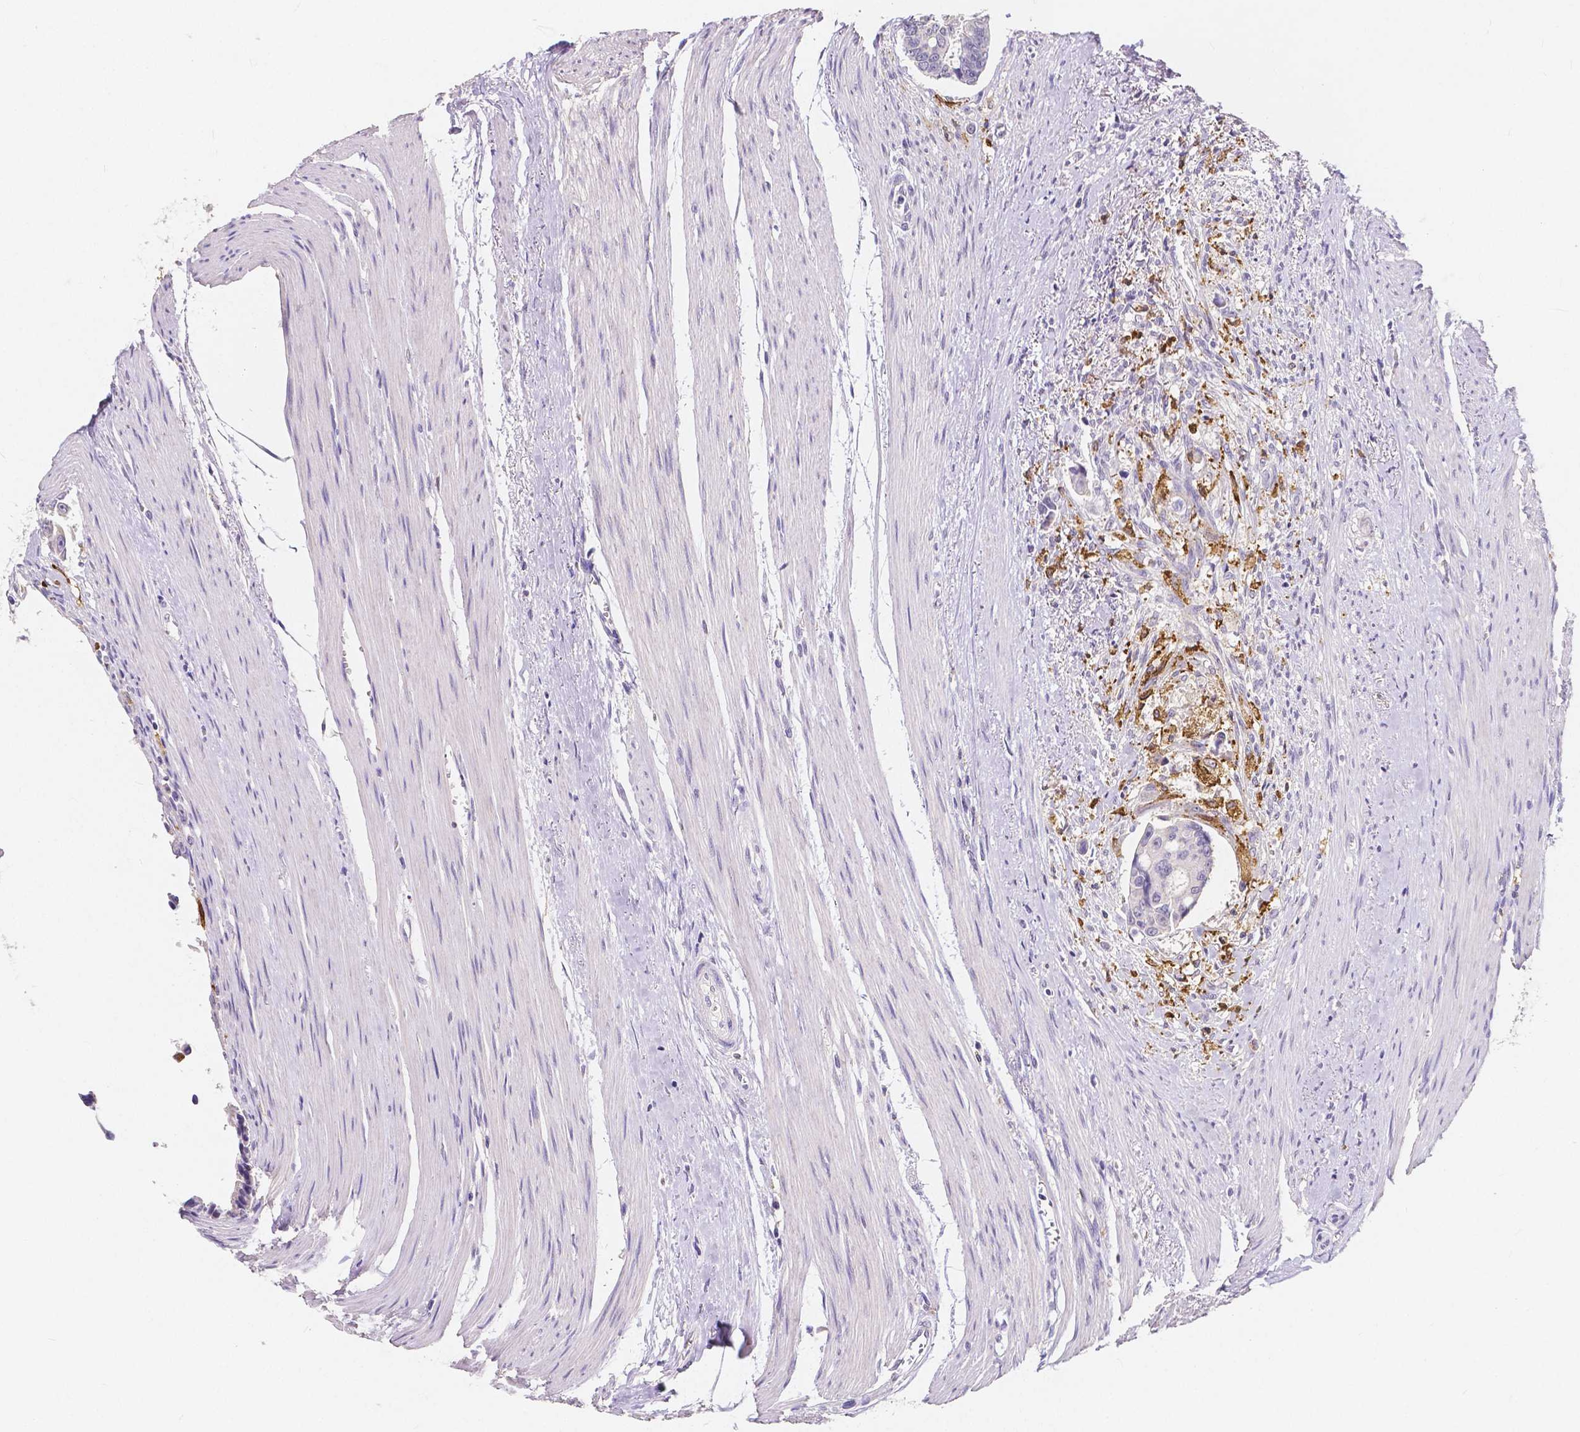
{"staining": {"intensity": "negative", "quantity": "none", "location": "none"}, "tissue": "colorectal cancer", "cell_type": "Tumor cells", "image_type": "cancer", "snomed": [{"axis": "morphology", "description": "Adenocarcinoma, NOS"}, {"axis": "topography", "description": "Rectum"}], "caption": "An image of colorectal cancer (adenocarcinoma) stained for a protein demonstrates no brown staining in tumor cells.", "gene": "ACP5", "patient": {"sex": "male", "age": 76}}